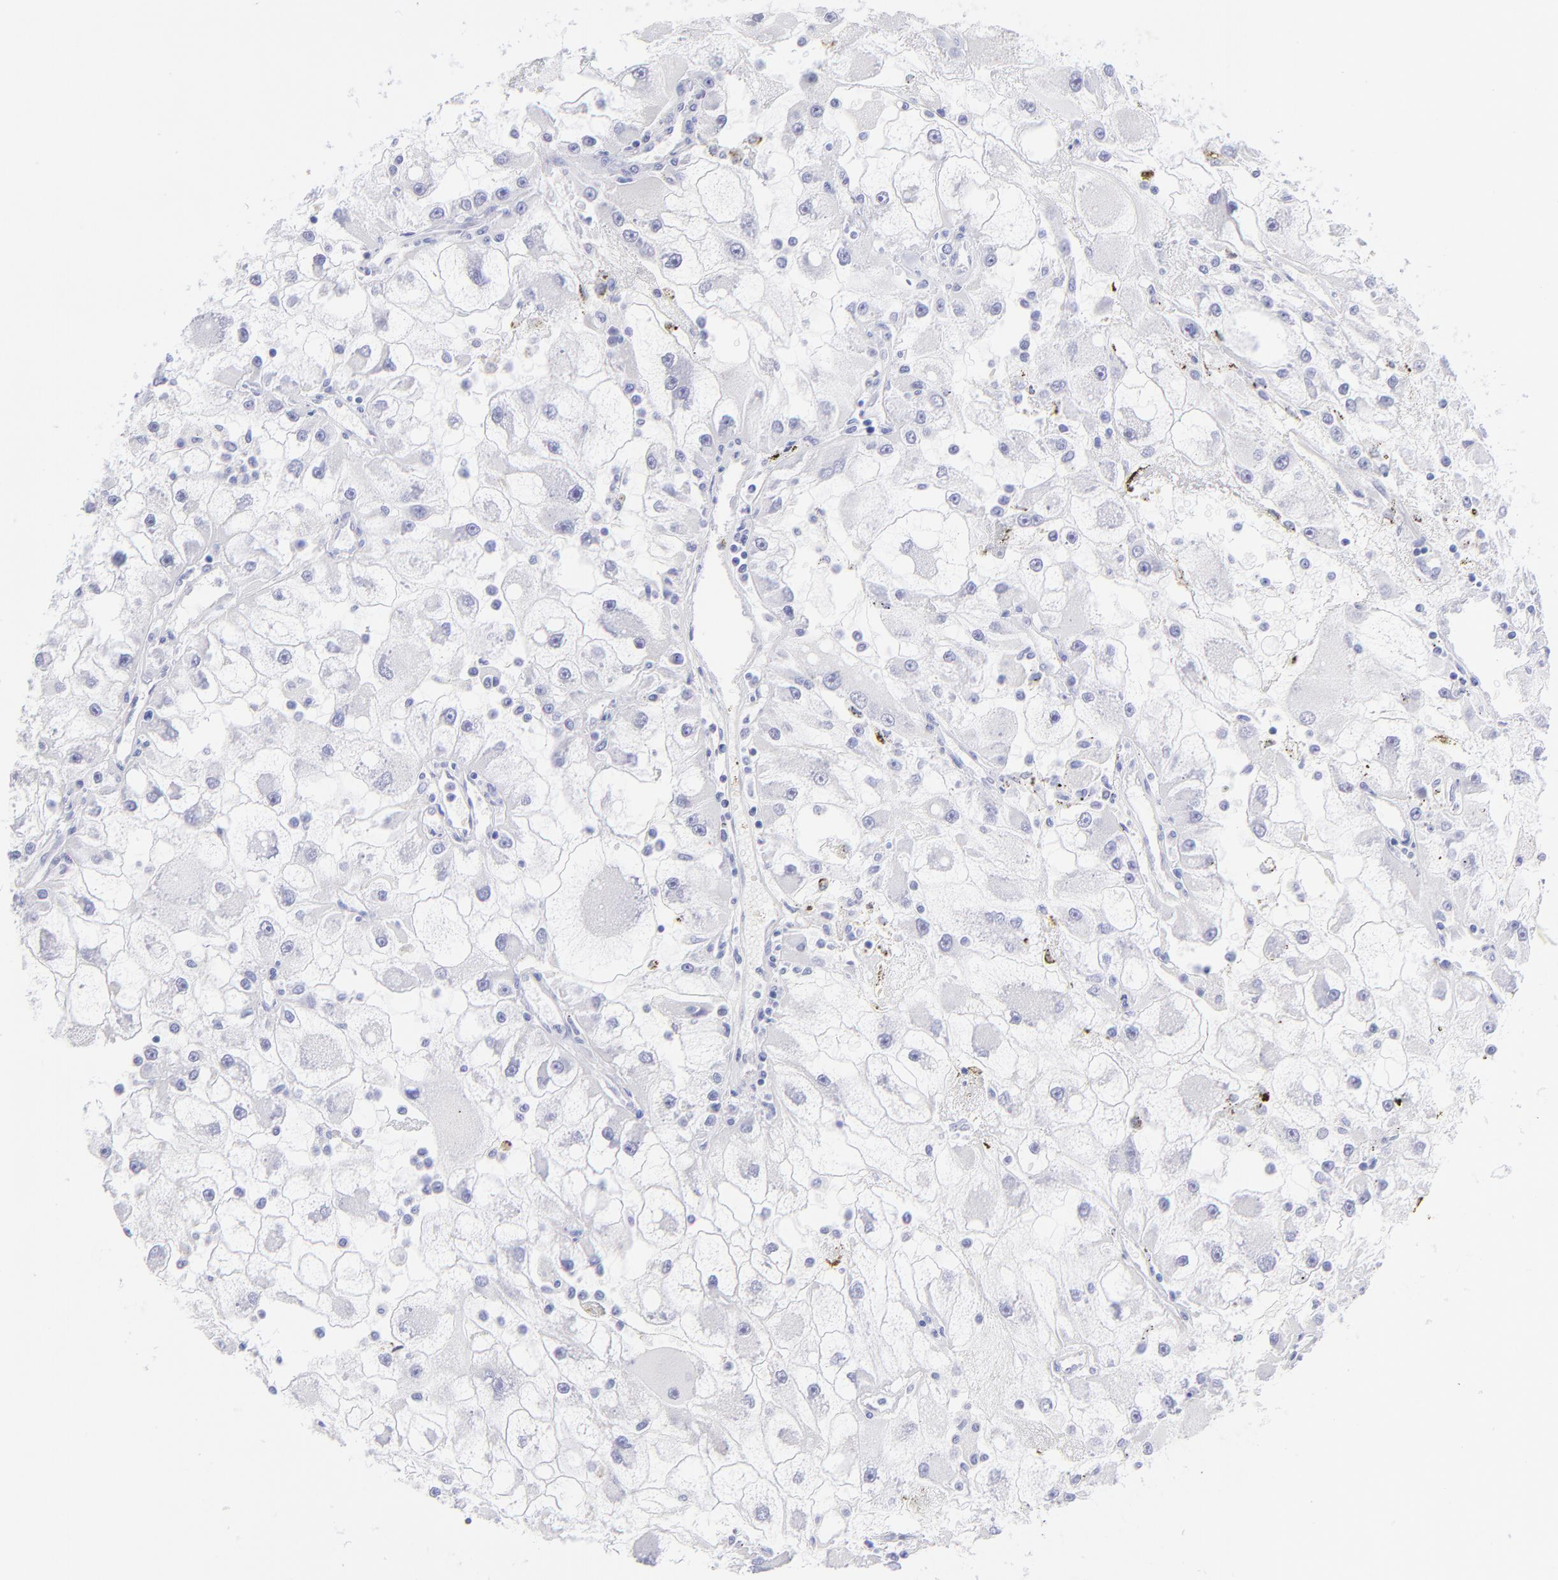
{"staining": {"intensity": "negative", "quantity": "none", "location": "none"}, "tissue": "renal cancer", "cell_type": "Tumor cells", "image_type": "cancer", "snomed": [{"axis": "morphology", "description": "Adenocarcinoma, NOS"}, {"axis": "topography", "description": "Kidney"}], "caption": "Tumor cells show no significant expression in adenocarcinoma (renal).", "gene": "KLF4", "patient": {"sex": "female", "age": 73}}